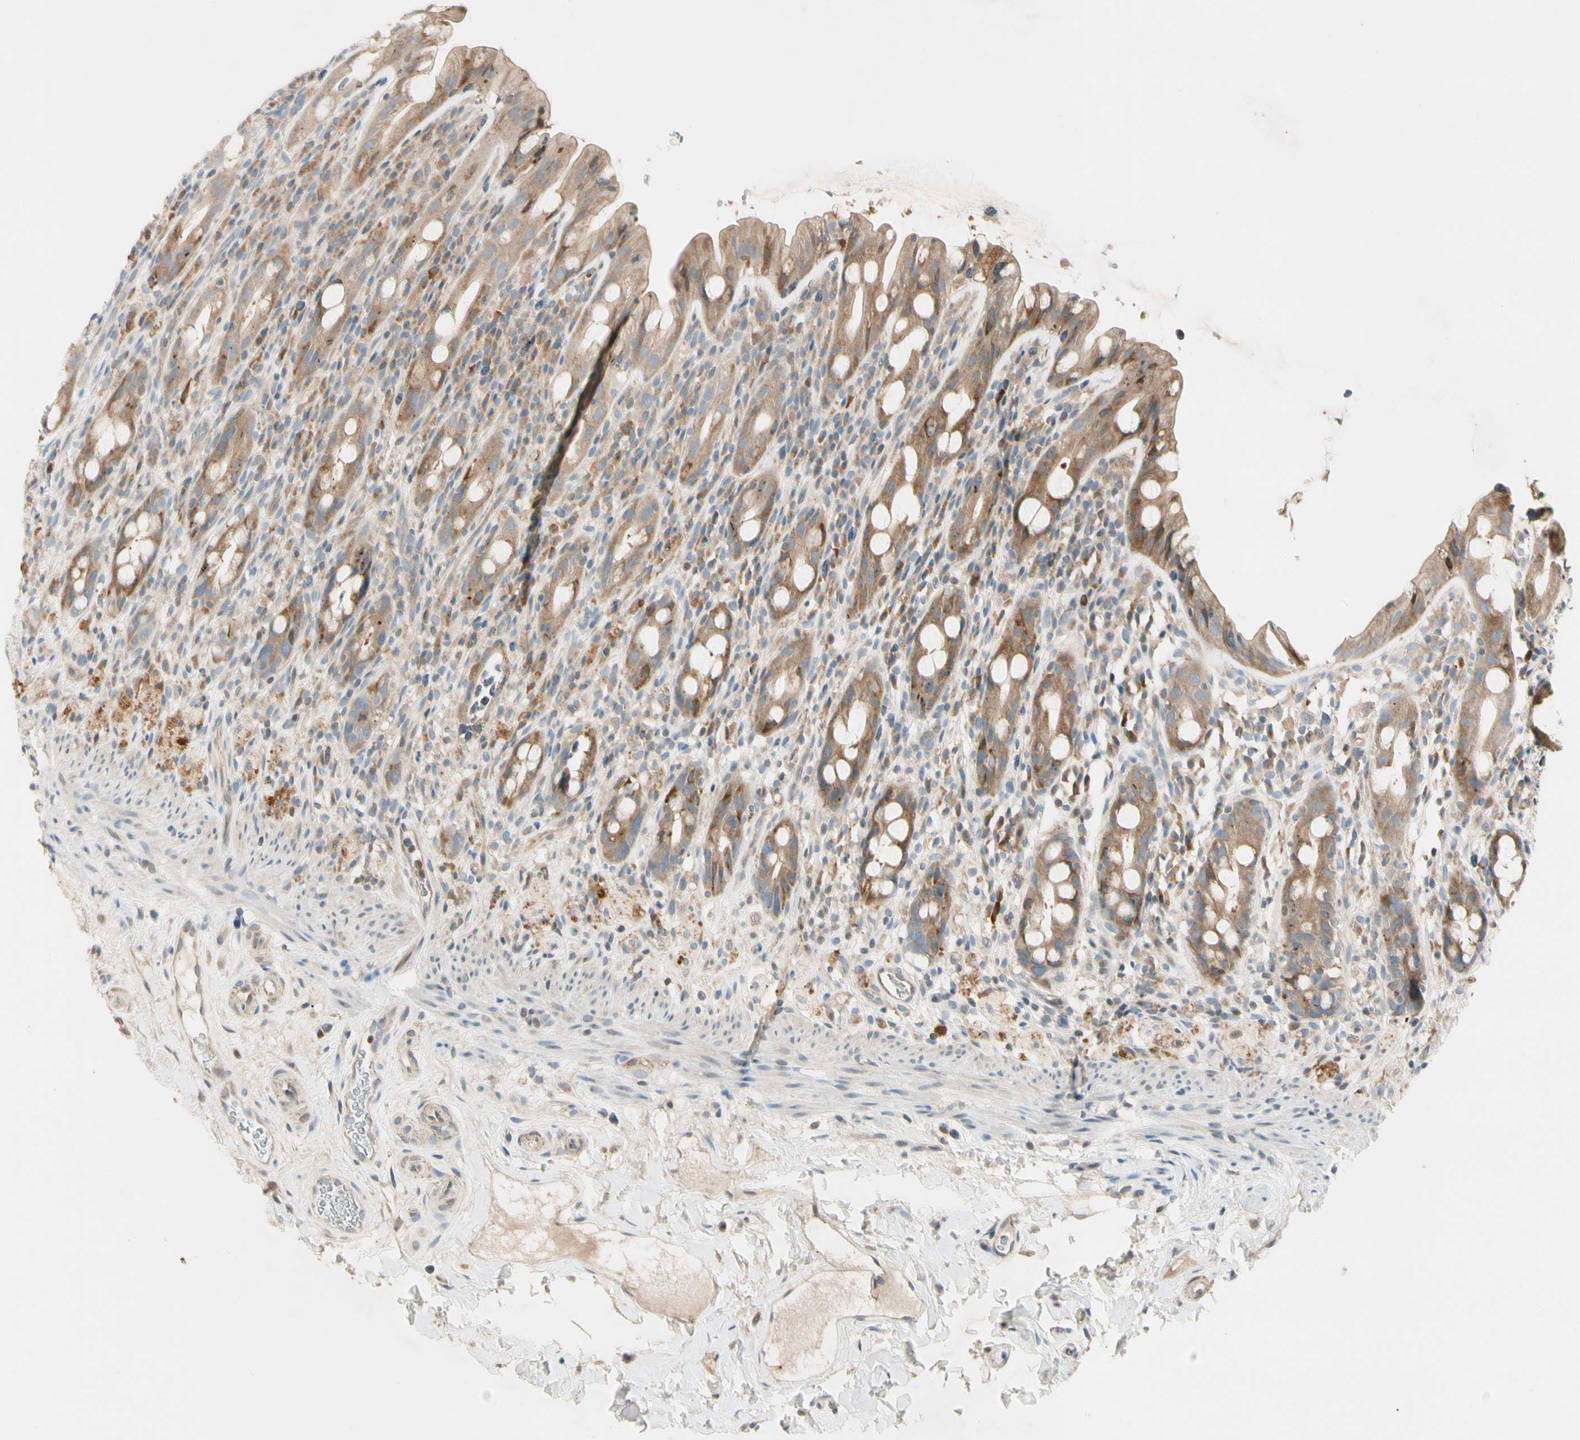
{"staining": {"intensity": "moderate", "quantity": ">75%", "location": "cytoplasmic/membranous"}, "tissue": "rectum", "cell_type": "Glandular cells", "image_type": "normal", "snomed": [{"axis": "morphology", "description": "Normal tissue, NOS"}, {"axis": "topography", "description": "Rectum"}], "caption": "DAB (3,3'-diaminobenzidine) immunohistochemical staining of normal rectum exhibits moderate cytoplasmic/membranous protein staining in approximately >75% of glandular cells. (IHC, brightfield microscopy, high magnification).", "gene": "CDH6", "patient": {"sex": "male", "age": 44}}